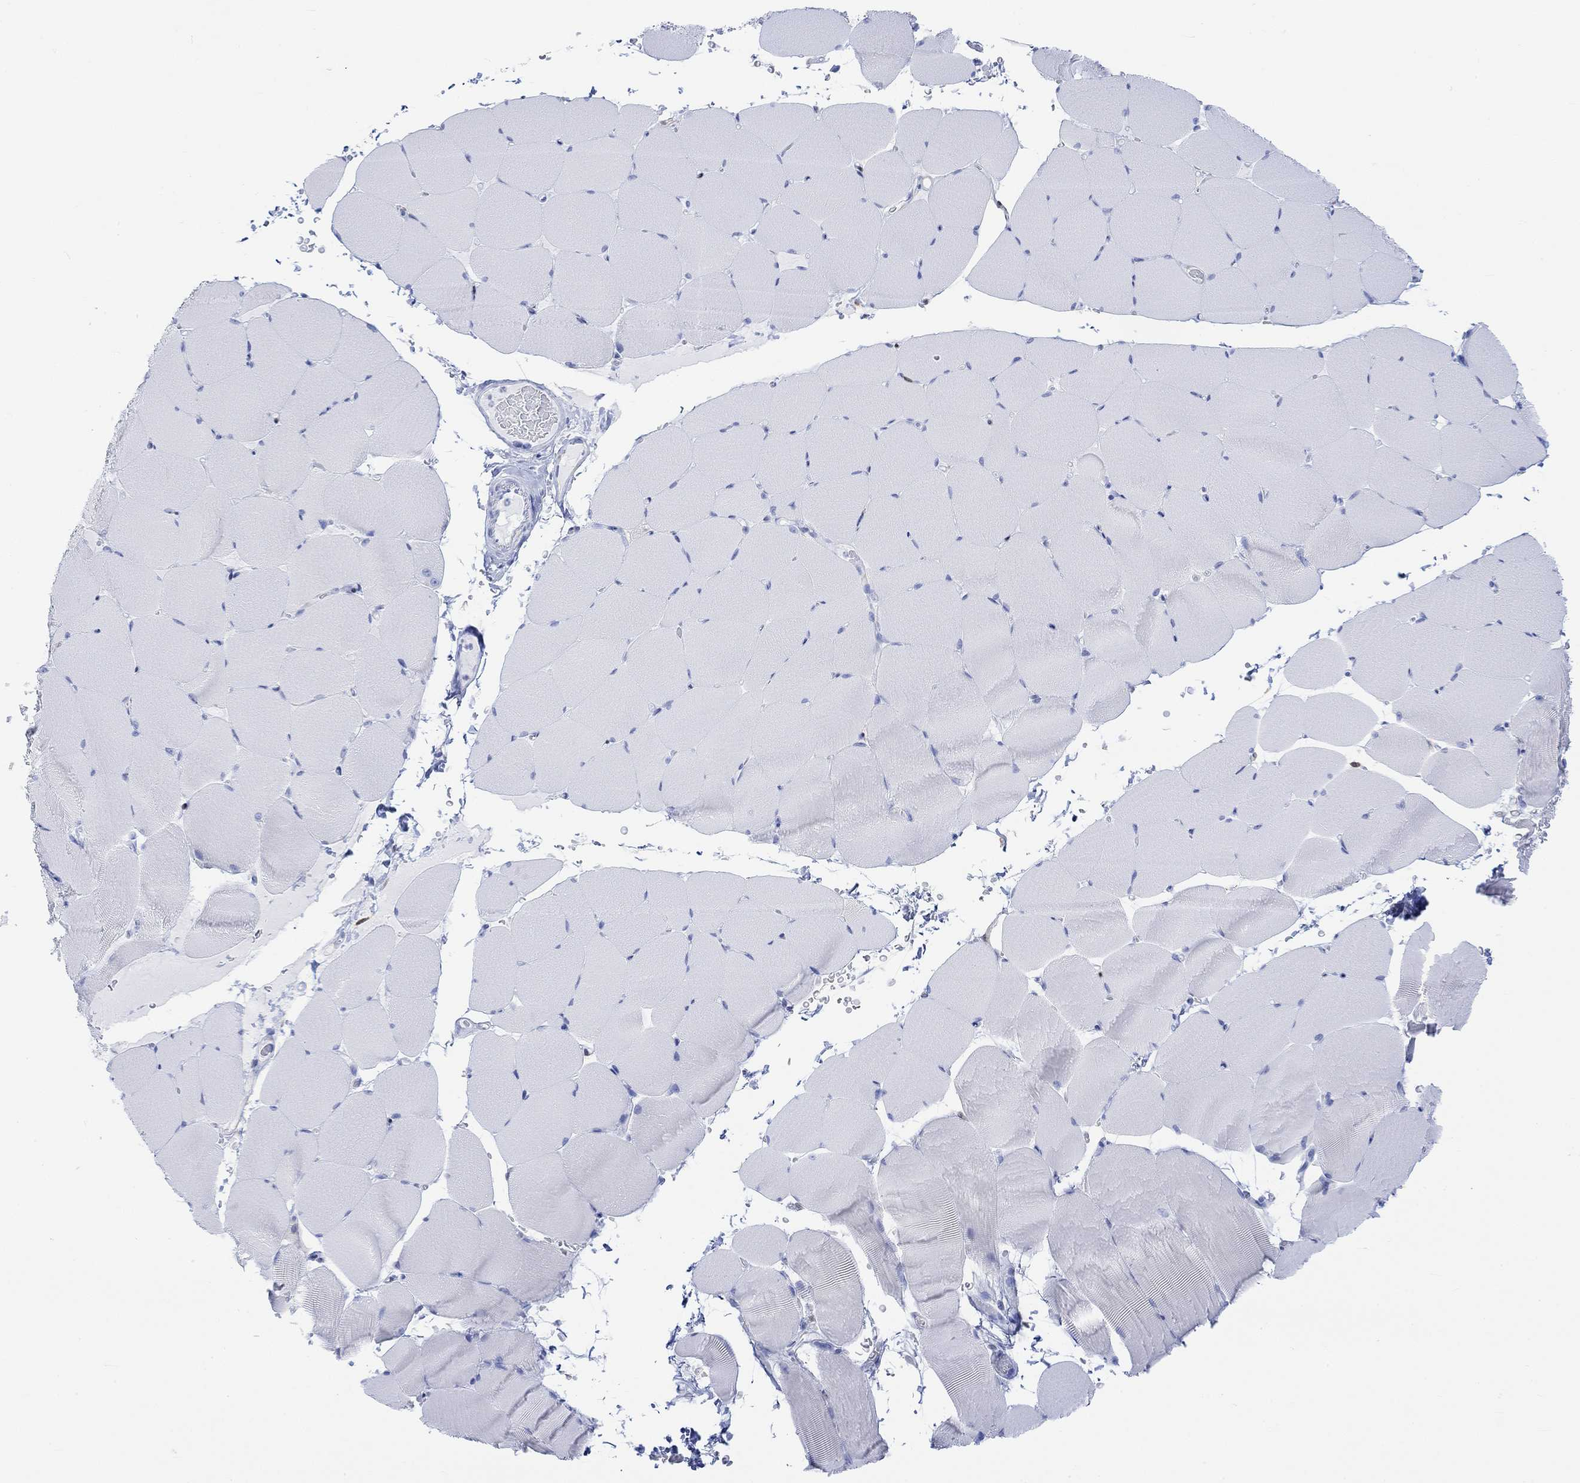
{"staining": {"intensity": "negative", "quantity": "none", "location": "none"}, "tissue": "skeletal muscle", "cell_type": "Myocytes", "image_type": "normal", "snomed": [{"axis": "morphology", "description": "Normal tissue, NOS"}, {"axis": "topography", "description": "Skeletal muscle"}], "caption": "Myocytes show no significant positivity in normal skeletal muscle. Nuclei are stained in blue.", "gene": "TPPP3", "patient": {"sex": "female", "age": 37}}